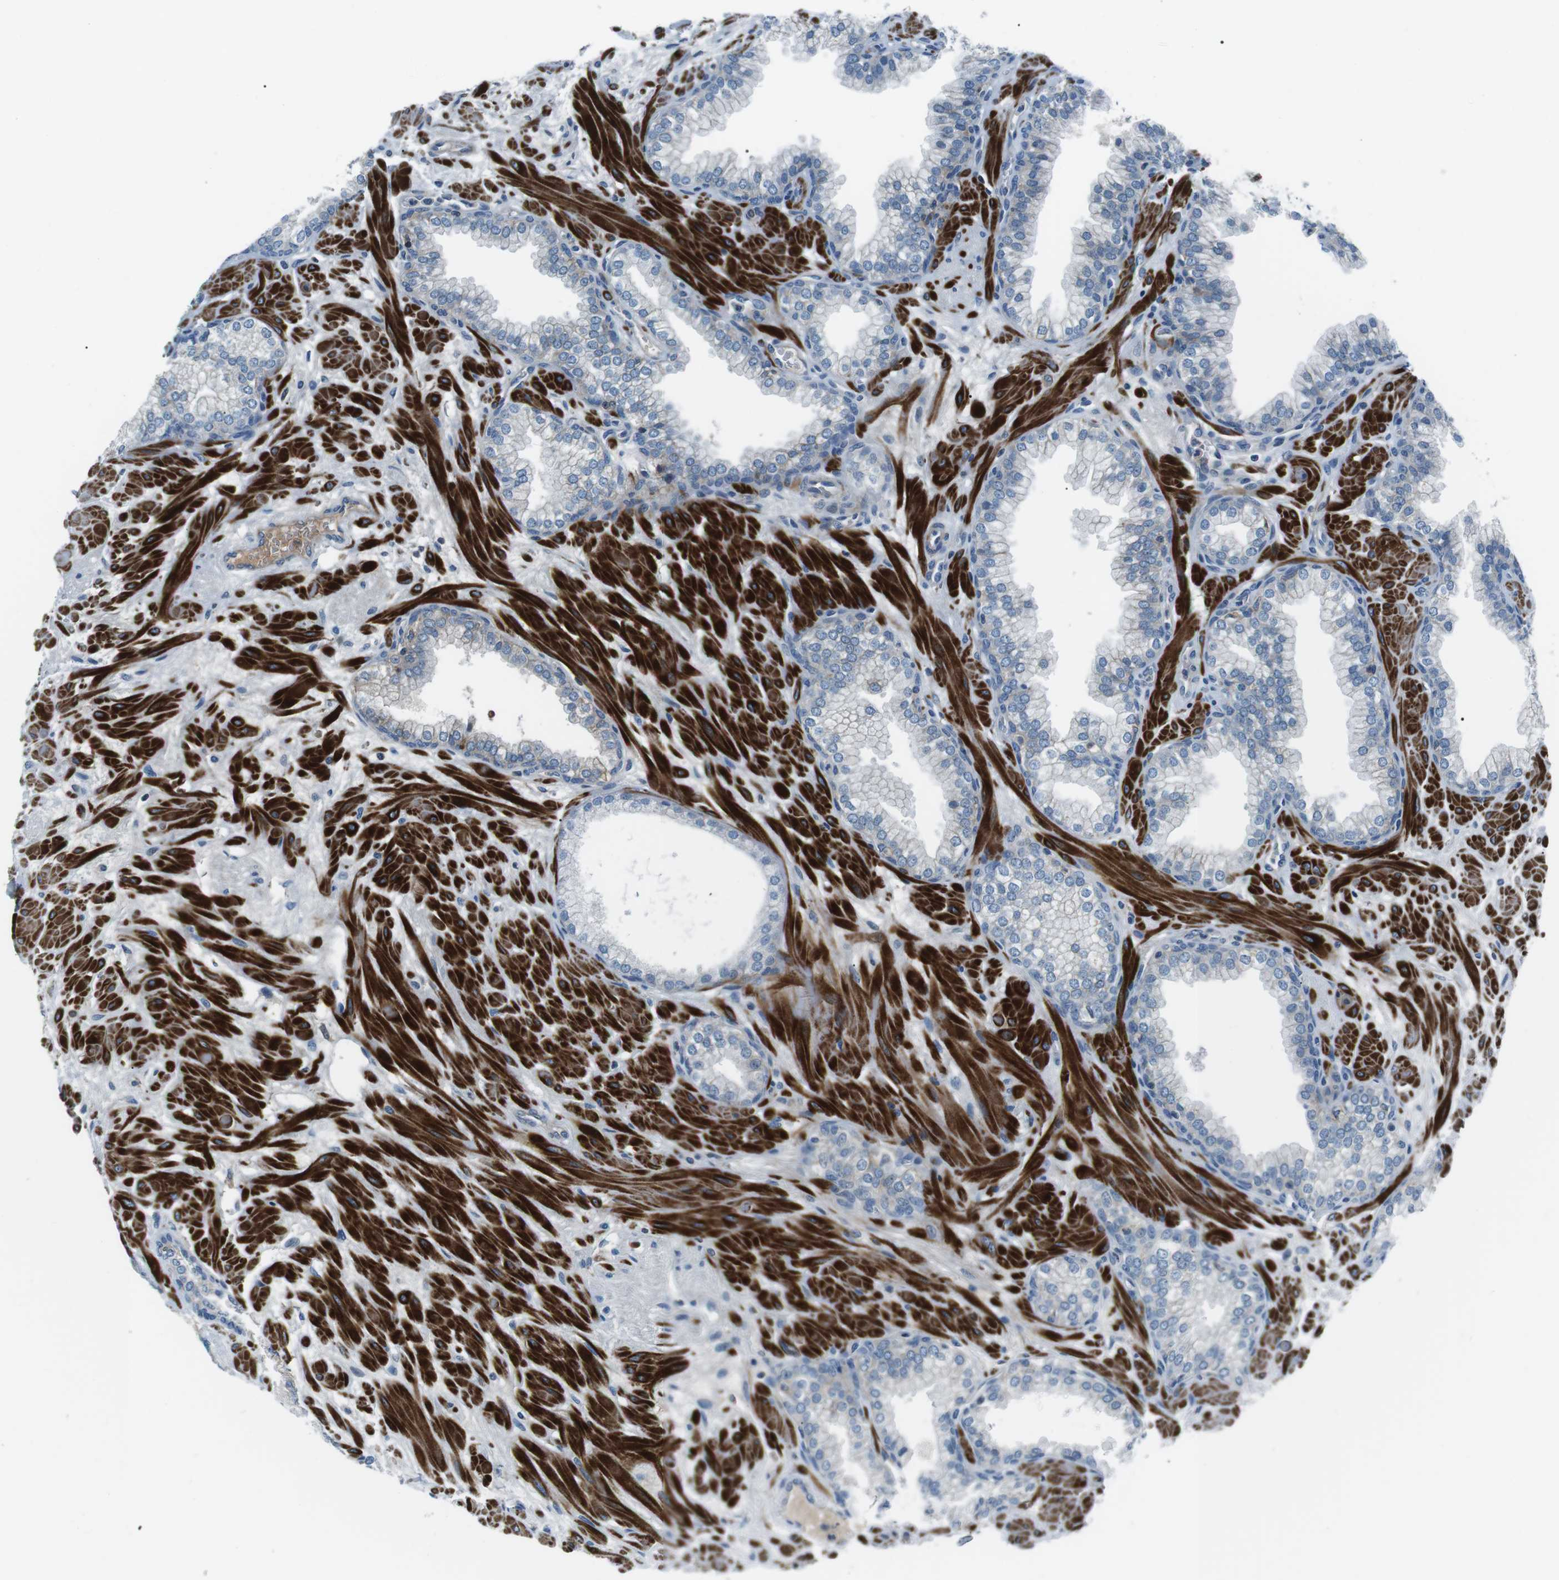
{"staining": {"intensity": "negative", "quantity": "none", "location": "none"}, "tissue": "prostate", "cell_type": "Glandular cells", "image_type": "normal", "snomed": [{"axis": "morphology", "description": "Normal tissue, NOS"}, {"axis": "morphology", "description": "Urothelial carcinoma, Low grade"}, {"axis": "topography", "description": "Urinary bladder"}, {"axis": "topography", "description": "Prostate"}], "caption": "Glandular cells show no significant protein positivity in benign prostate. (IHC, brightfield microscopy, high magnification).", "gene": "ARVCF", "patient": {"sex": "male", "age": 60}}